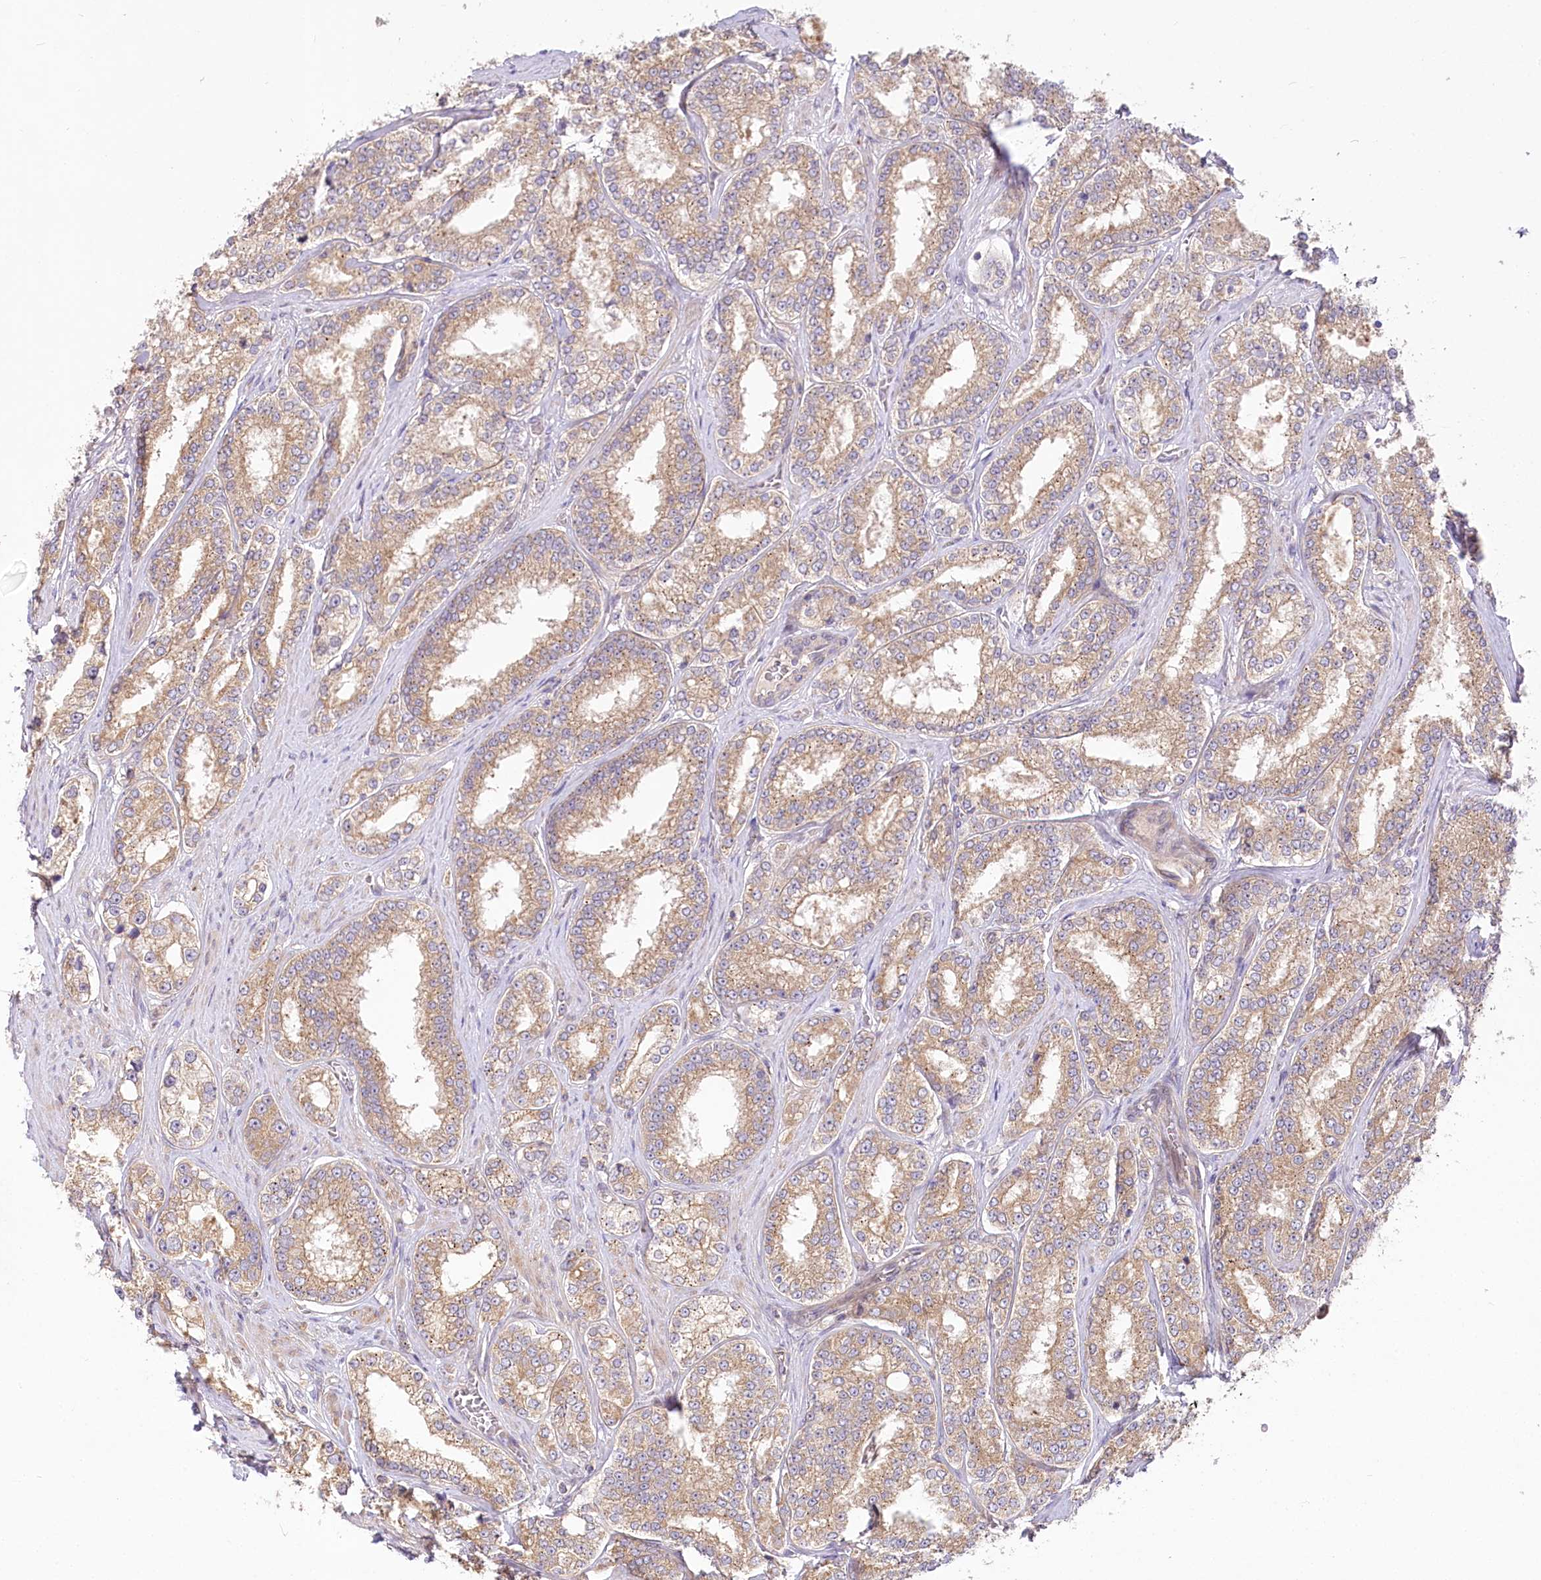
{"staining": {"intensity": "moderate", "quantity": ">75%", "location": "cytoplasmic/membranous"}, "tissue": "prostate cancer", "cell_type": "Tumor cells", "image_type": "cancer", "snomed": [{"axis": "morphology", "description": "Normal tissue, NOS"}, {"axis": "morphology", "description": "Adenocarcinoma, High grade"}, {"axis": "topography", "description": "Prostate"}], "caption": "Prostate cancer stained with DAB (3,3'-diaminobenzidine) IHC reveals medium levels of moderate cytoplasmic/membranous expression in approximately >75% of tumor cells.", "gene": "PYROXD1", "patient": {"sex": "male", "age": 83}}